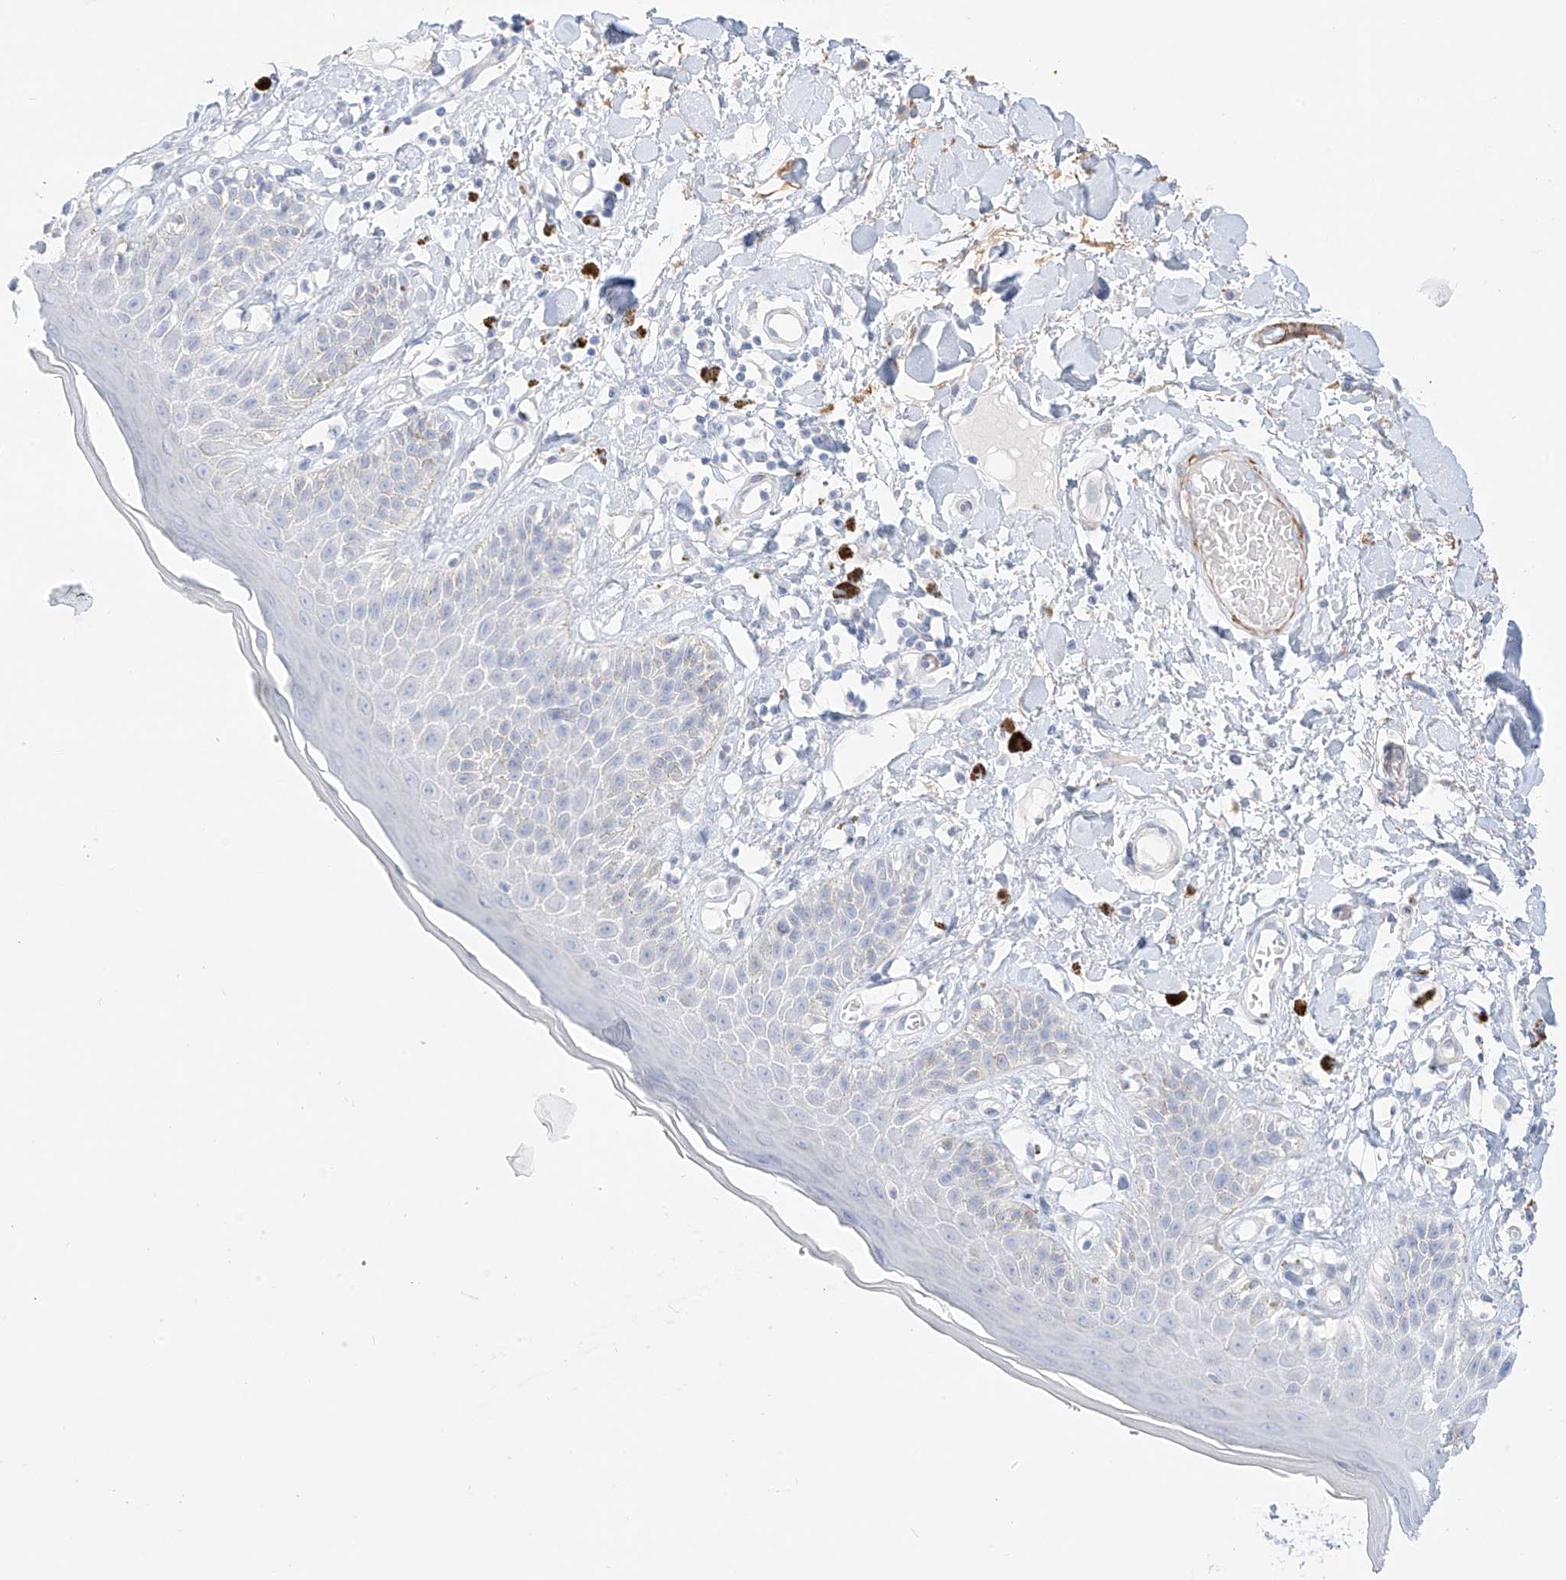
{"staining": {"intensity": "moderate", "quantity": "<25%", "location": "cytoplasmic/membranous"}, "tissue": "skin", "cell_type": "Epidermal cells", "image_type": "normal", "snomed": [{"axis": "morphology", "description": "Normal tissue, NOS"}, {"axis": "topography", "description": "Anal"}], "caption": "Immunohistochemical staining of unremarkable skin displays moderate cytoplasmic/membranous protein expression in about <25% of epidermal cells.", "gene": "ST3GAL5", "patient": {"sex": "female", "age": 78}}